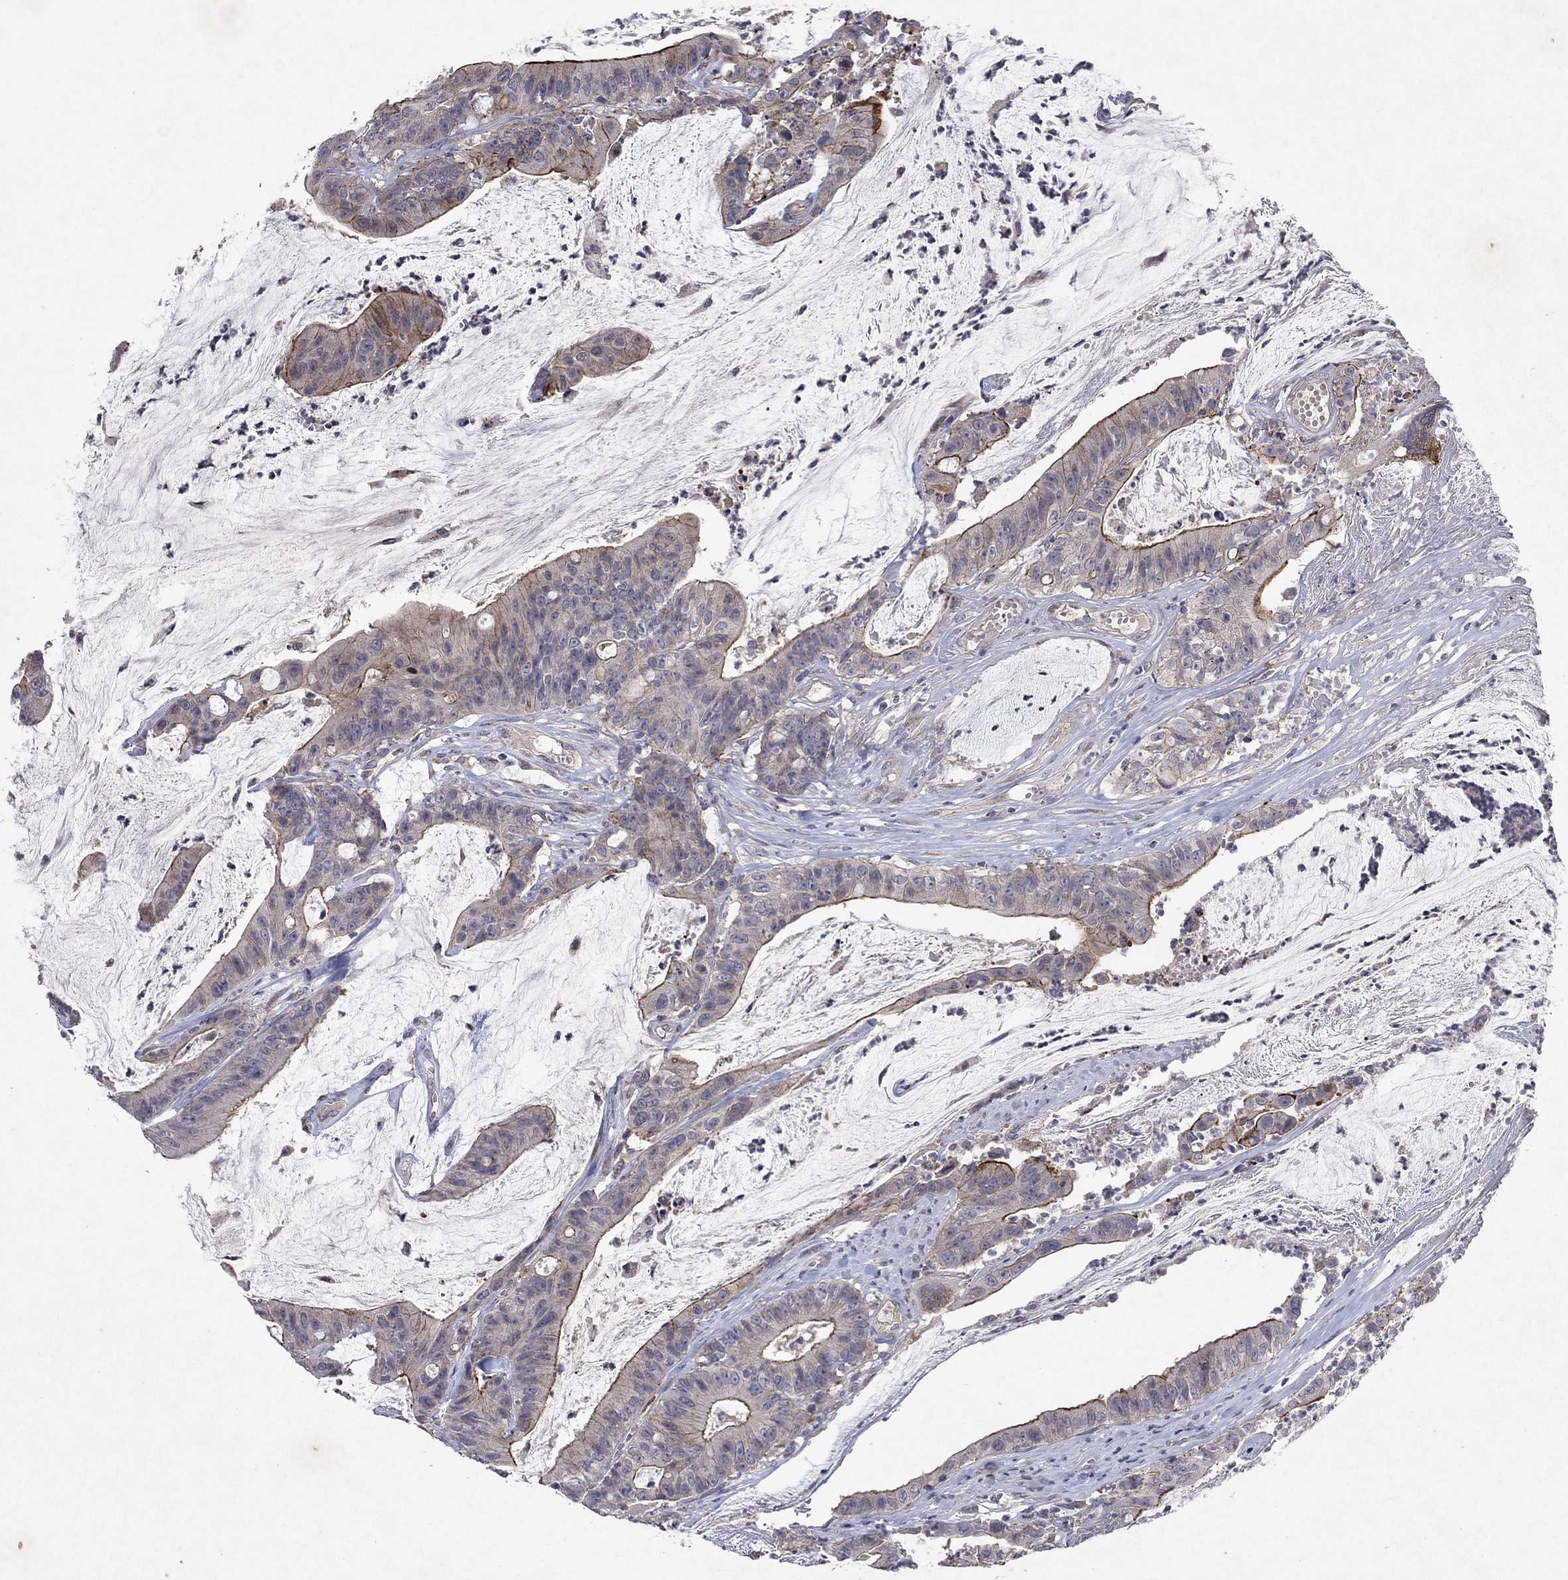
{"staining": {"intensity": "strong", "quantity": "<25%", "location": "cytoplasmic/membranous"}, "tissue": "colorectal cancer", "cell_type": "Tumor cells", "image_type": "cancer", "snomed": [{"axis": "morphology", "description": "Adenocarcinoma, NOS"}, {"axis": "topography", "description": "Colon"}], "caption": "Immunohistochemical staining of human colorectal cancer displays strong cytoplasmic/membranous protein expression in about <25% of tumor cells.", "gene": "FRG1", "patient": {"sex": "female", "age": 69}}